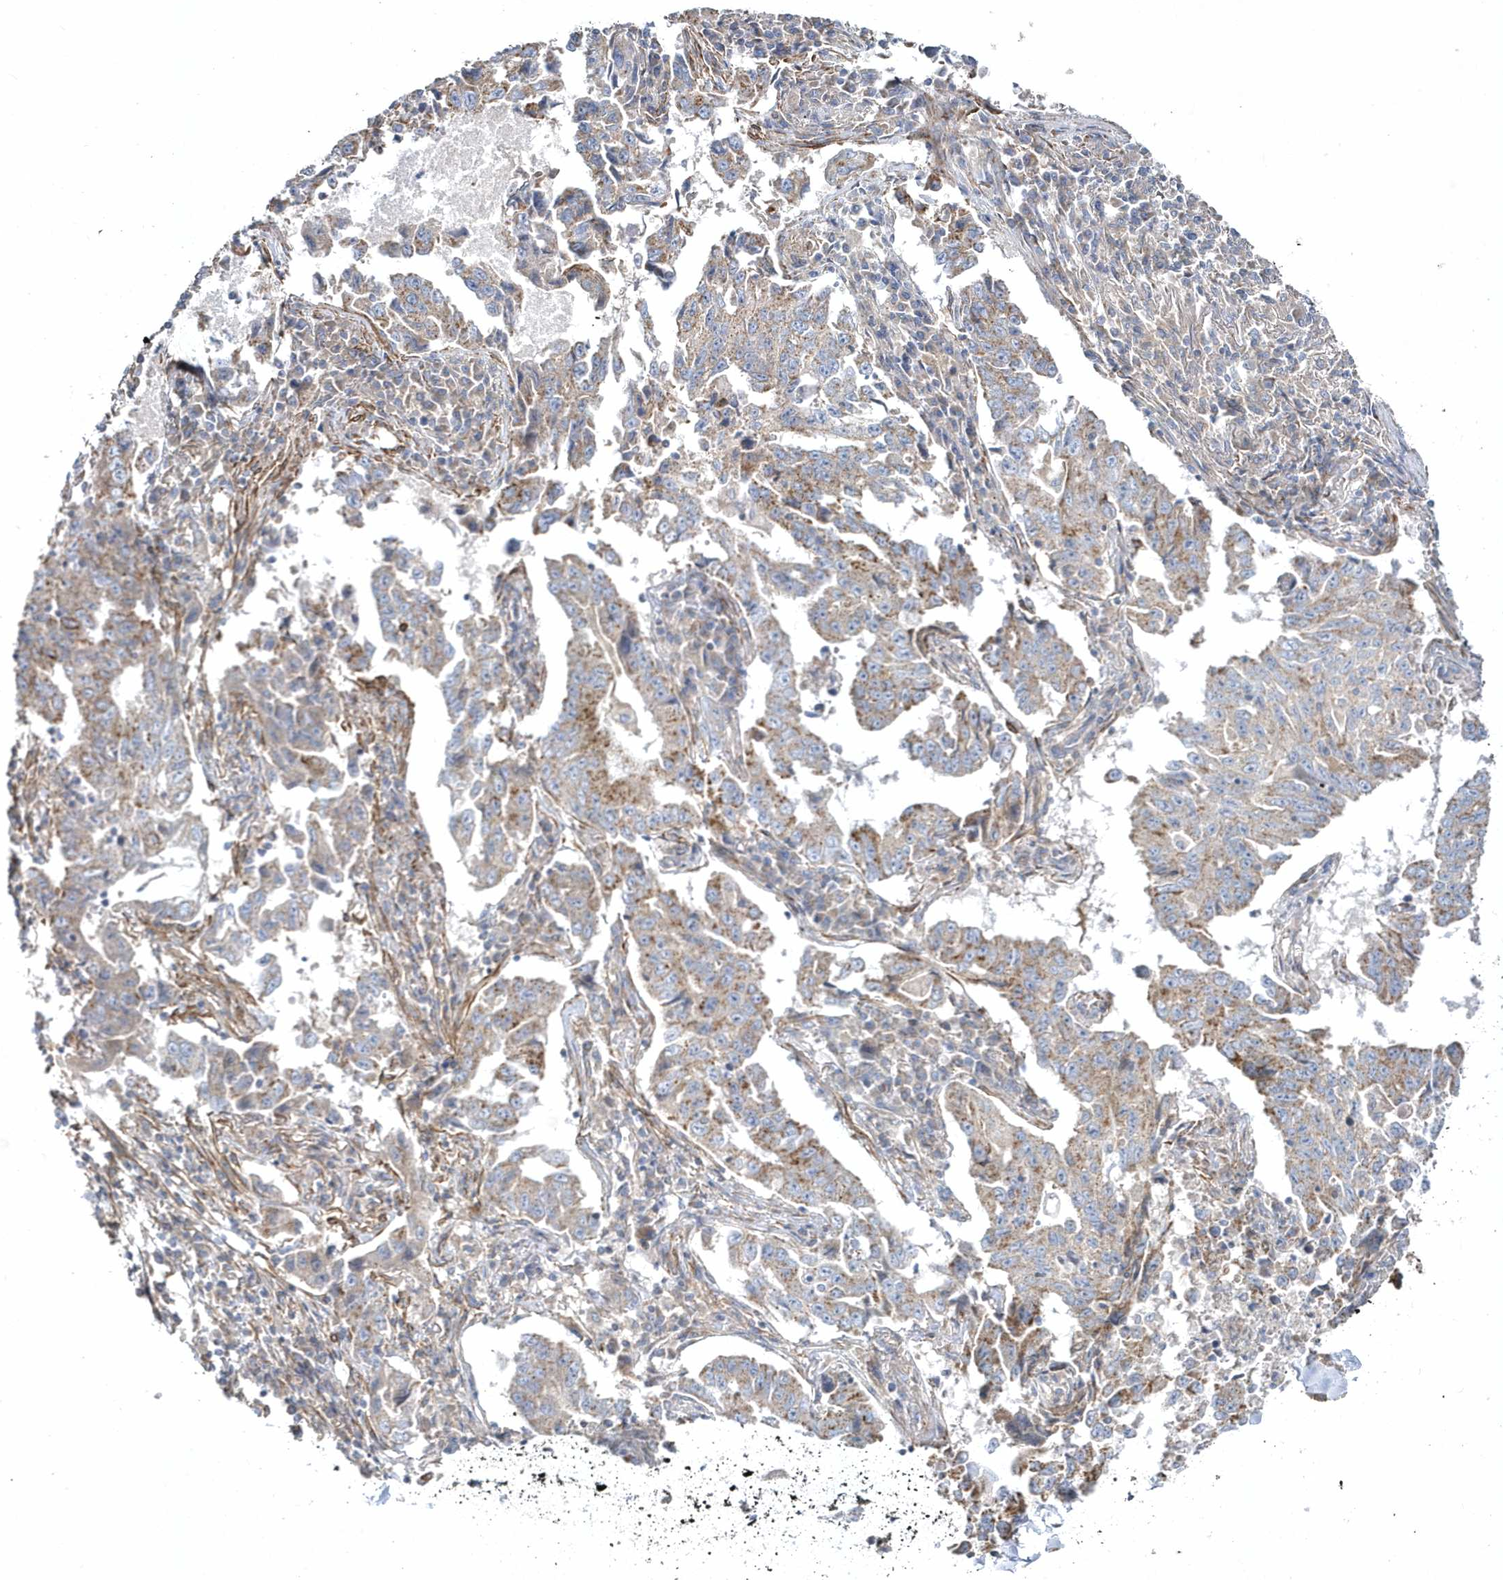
{"staining": {"intensity": "moderate", "quantity": "25%-75%", "location": "cytoplasmic/membranous"}, "tissue": "lung cancer", "cell_type": "Tumor cells", "image_type": "cancer", "snomed": [{"axis": "morphology", "description": "Adenocarcinoma, NOS"}, {"axis": "topography", "description": "Lung"}], "caption": "A high-resolution micrograph shows immunohistochemistry staining of lung cancer (adenocarcinoma), which reveals moderate cytoplasmic/membranous expression in approximately 25%-75% of tumor cells. (DAB = brown stain, brightfield microscopy at high magnification).", "gene": "LEXM", "patient": {"sex": "female", "age": 51}}